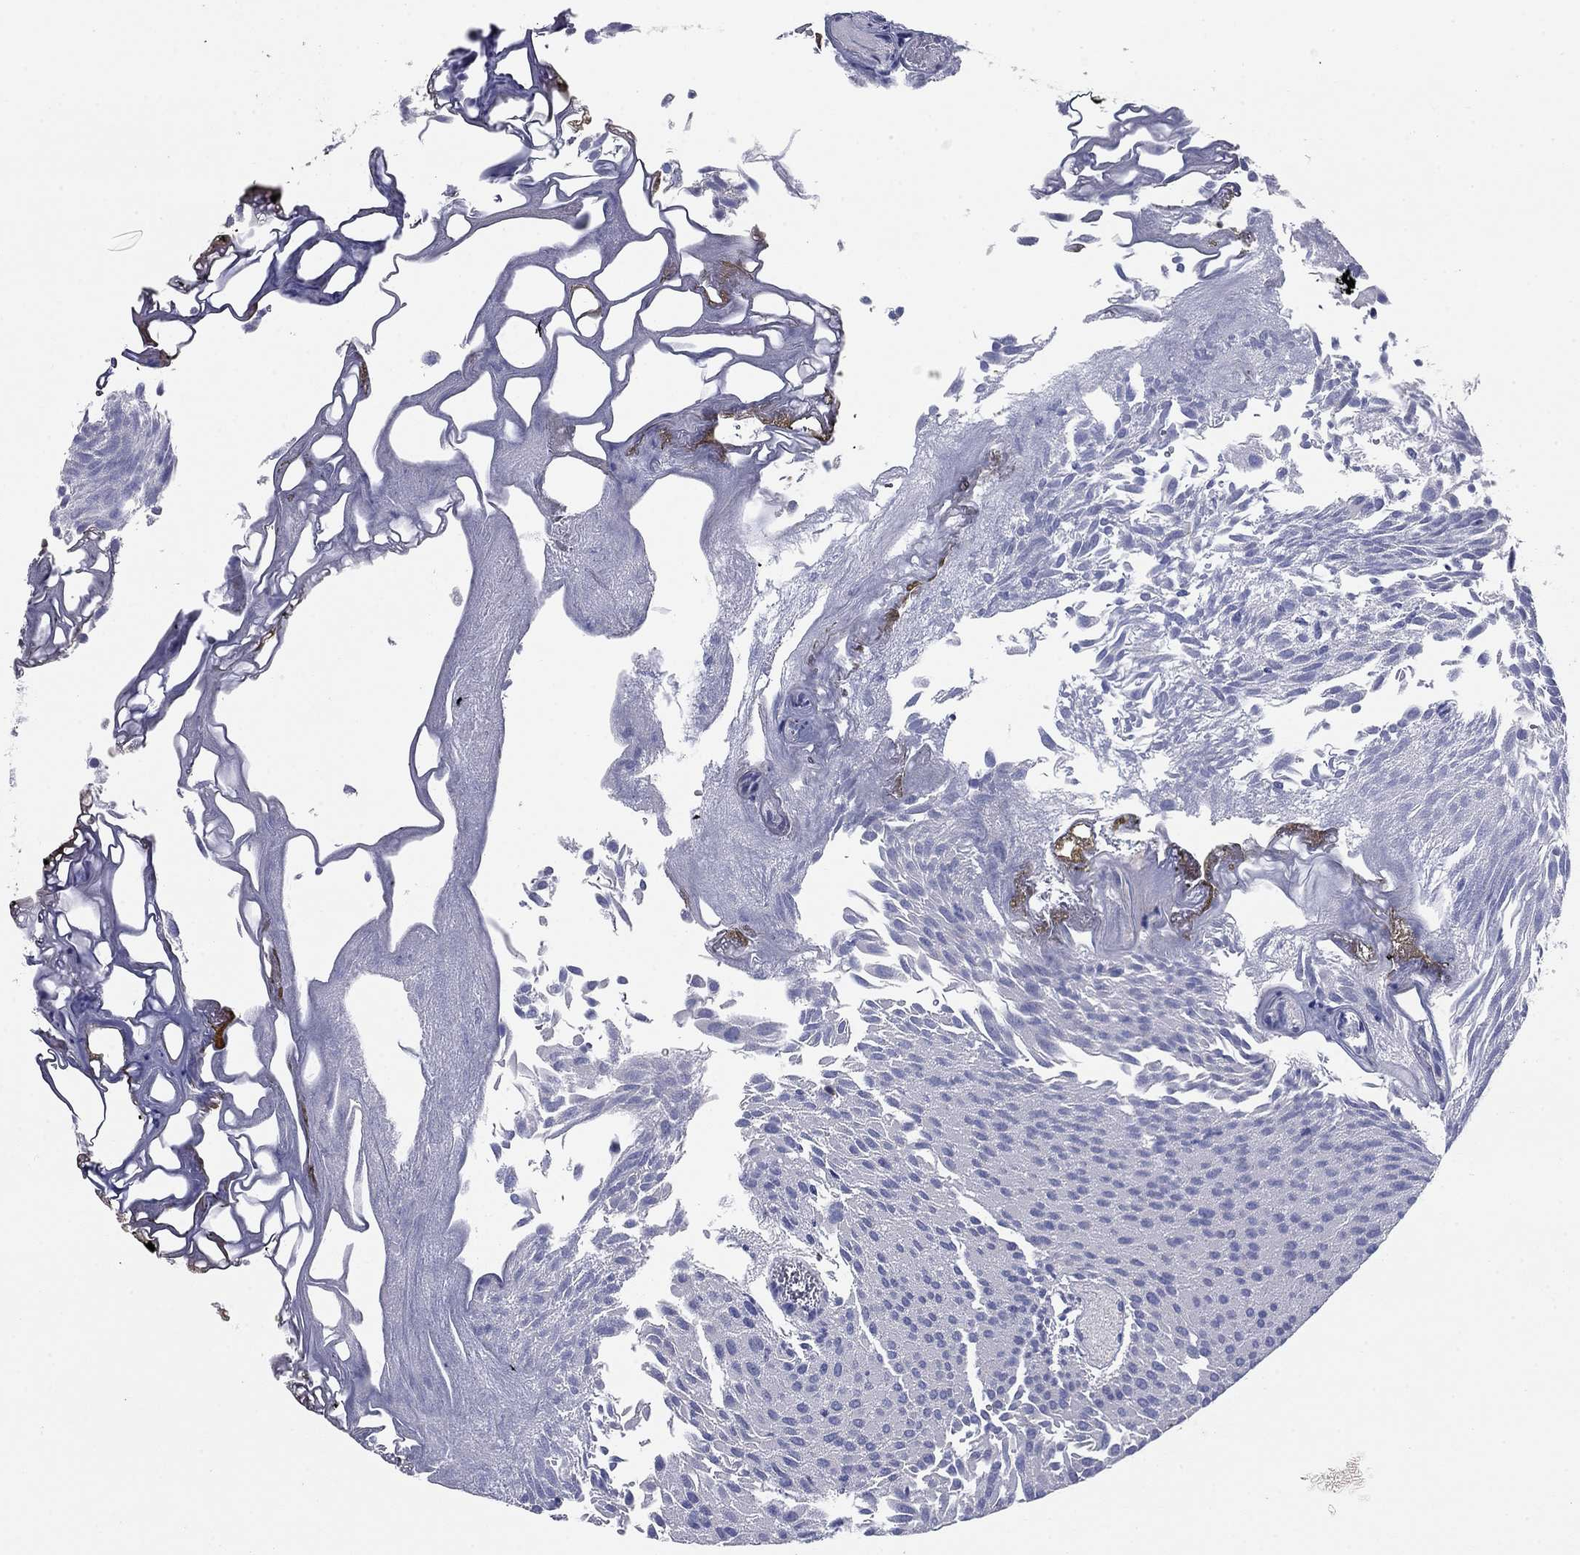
{"staining": {"intensity": "negative", "quantity": "none", "location": "none"}, "tissue": "urothelial cancer", "cell_type": "Tumor cells", "image_type": "cancer", "snomed": [{"axis": "morphology", "description": "Urothelial carcinoma, Low grade"}, {"axis": "topography", "description": "Urinary bladder"}], "caption": "Histopathology image shows no protein positivity in tumor cells of urothelial carcinoma (low-grade) tissue.", "gene": "STMN1", "patient": {"sex": "male", "age": 52}}